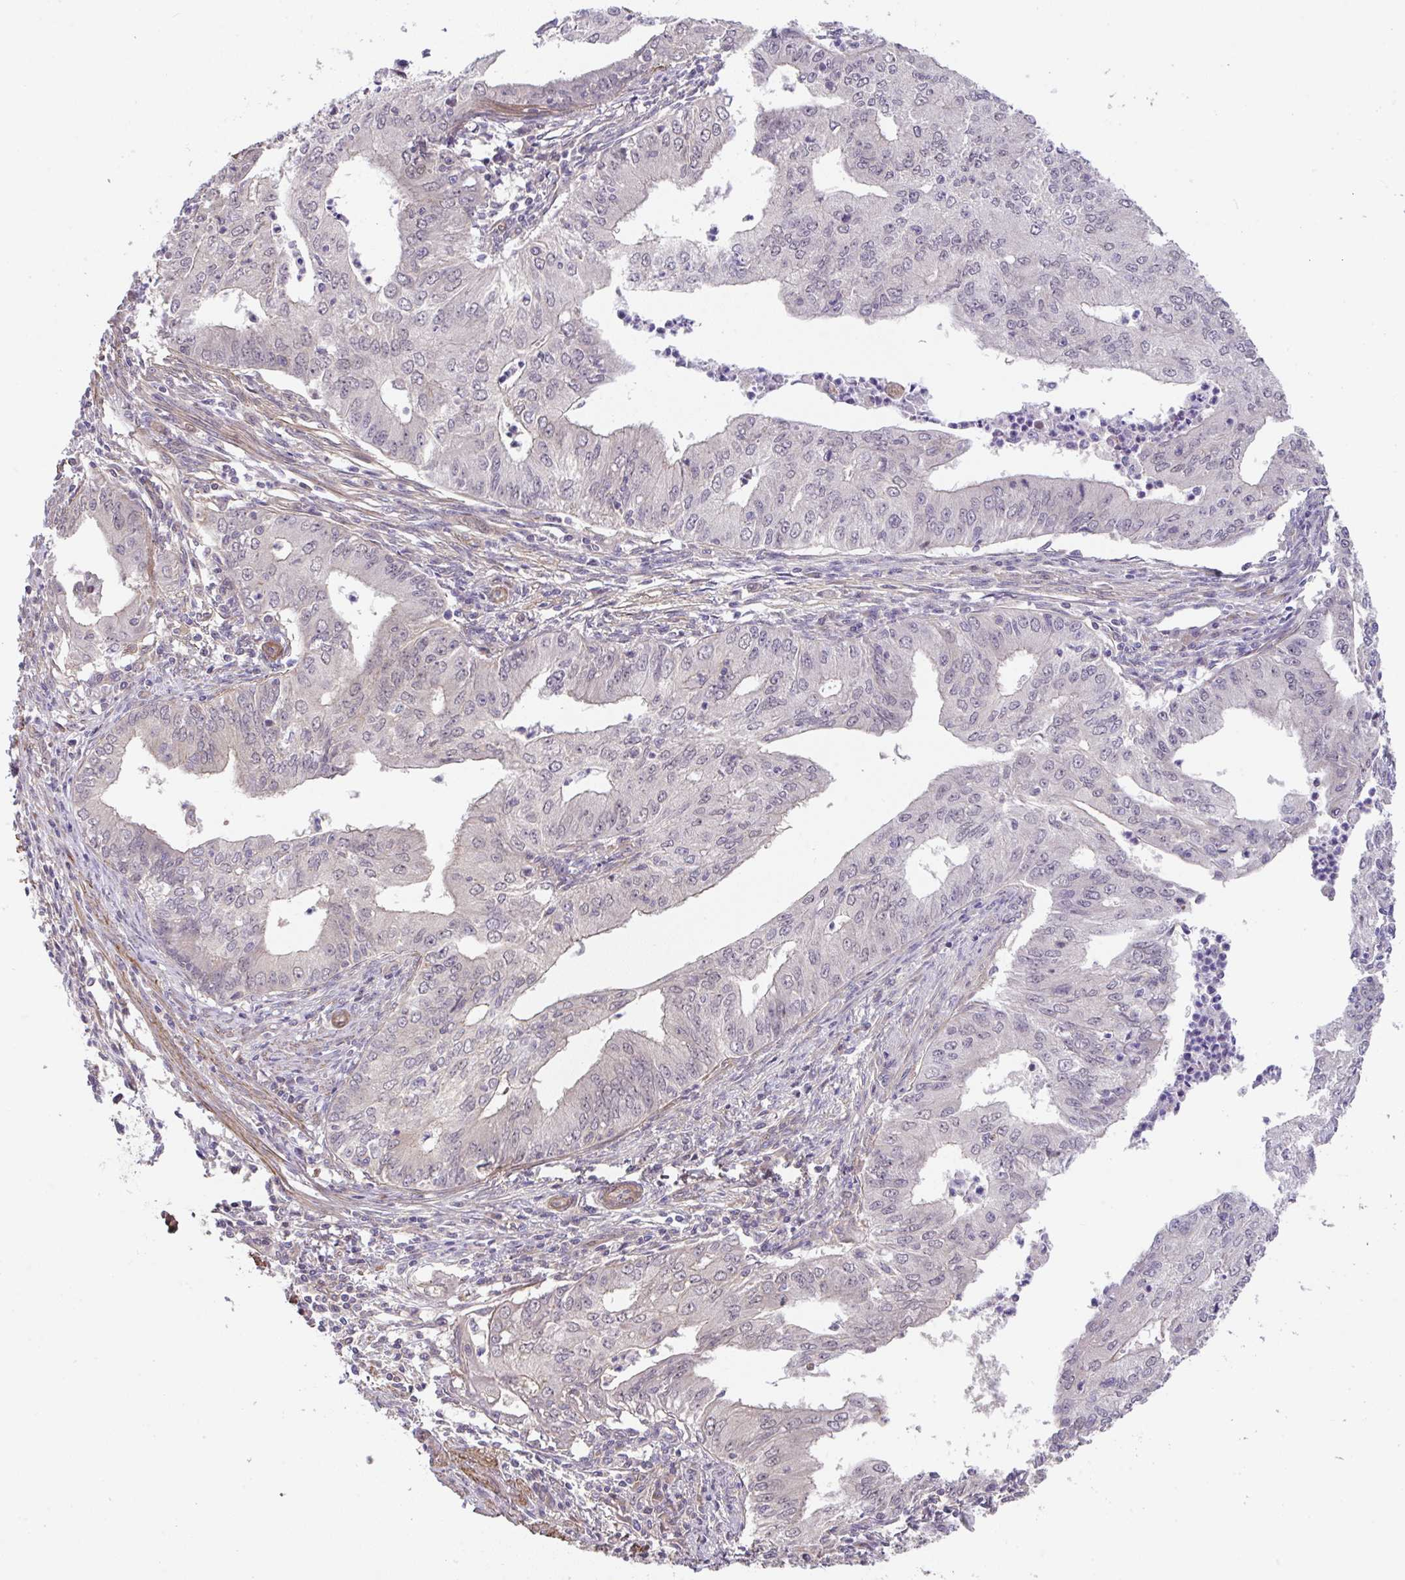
{"staining": {"intensity": "negative", "quantity": "none", "location": "none"}, "tissue": "endometrial cancer", "cell_type": "Tumor cells", "image_type": "cancer", "snomed": [{"axis": "morphology", "description": "Adenocarcinoma, NOS"}, {"axis": "topography", "description": "Endometrium"}], "caption": "DAB immunohistochemical staining of endometrial adenocarcinoma demonstrates no significant staining in tumor cells.", "gene": "ZNF696", "patient": {"sex": "female", "age": 50}}